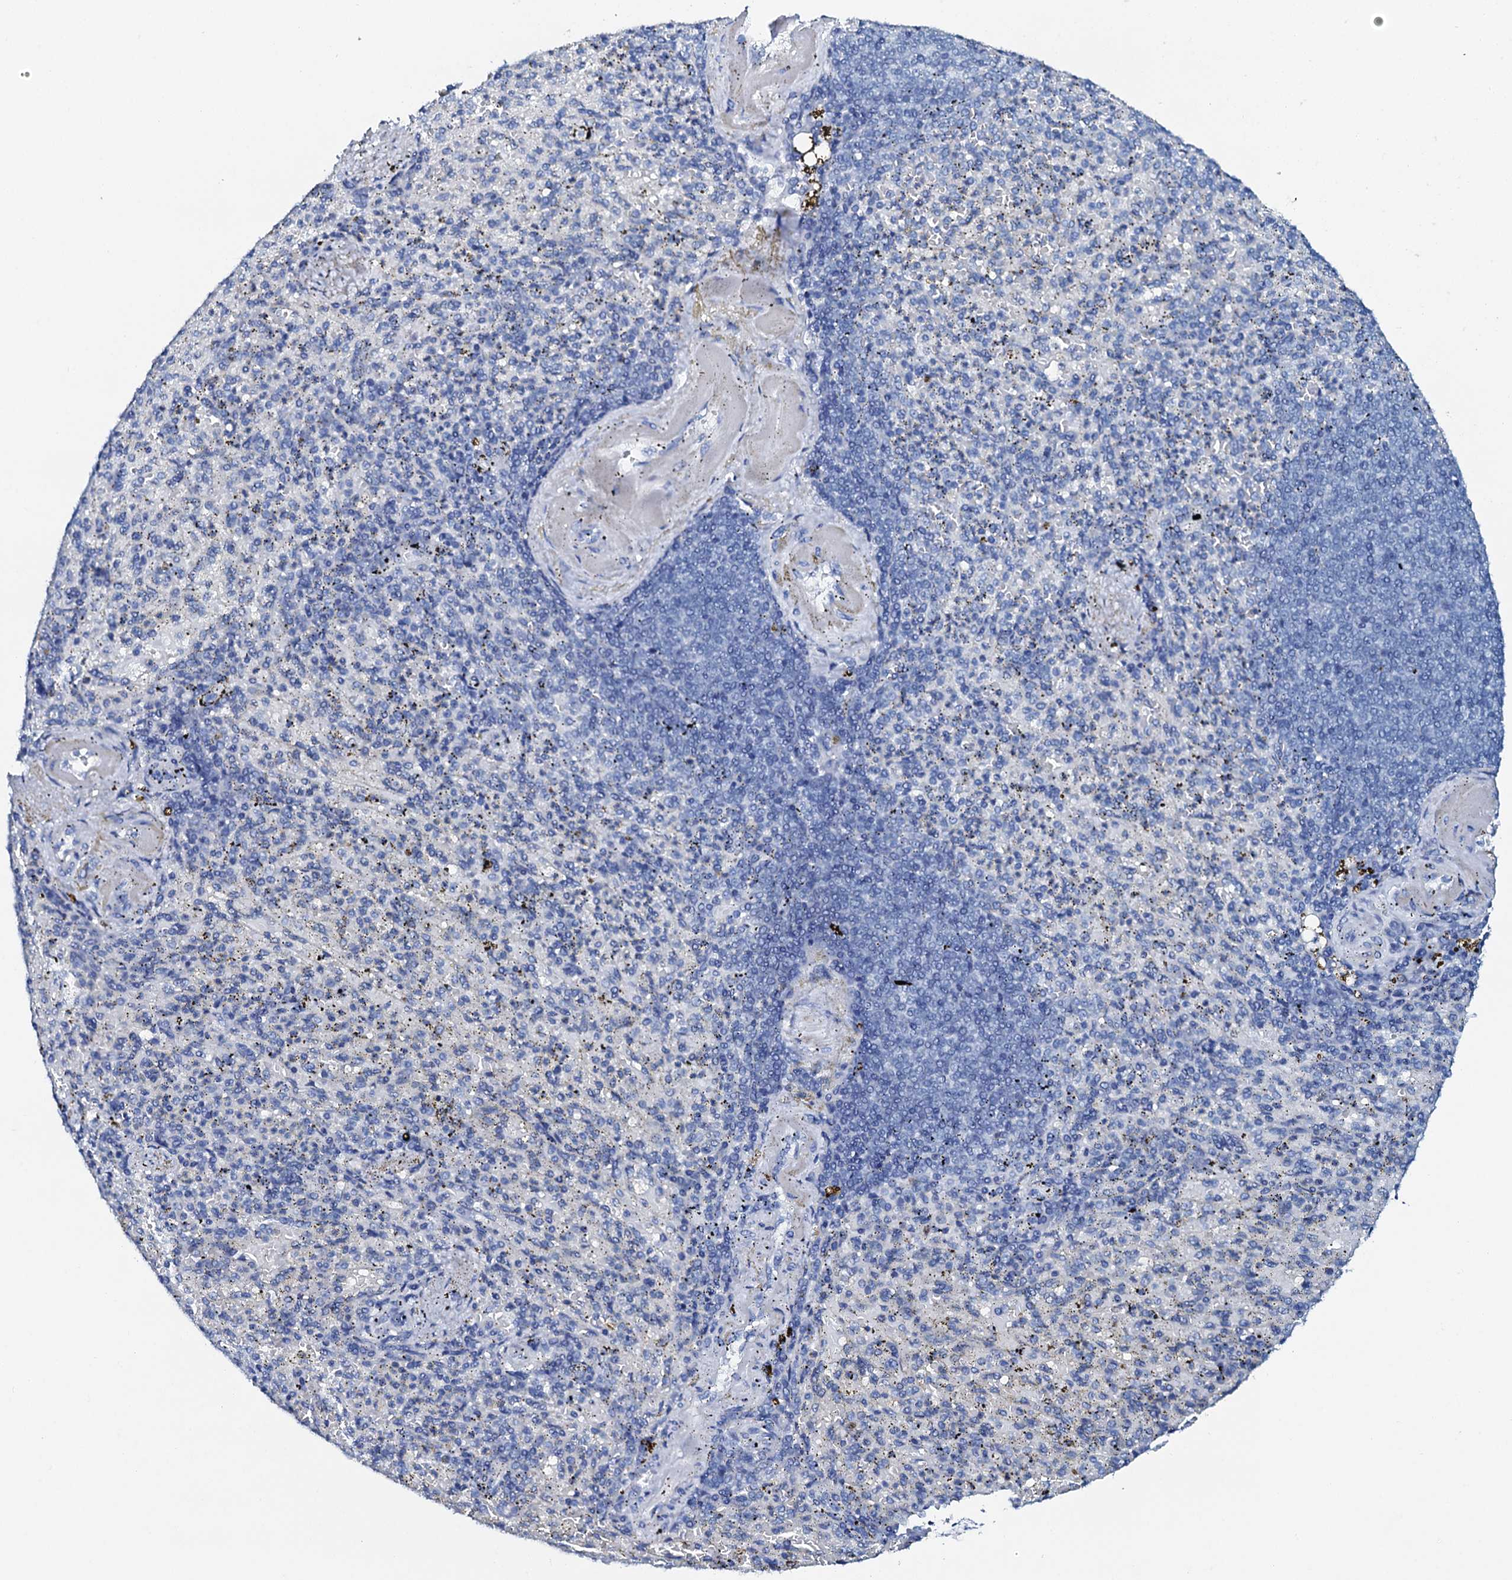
{"staining": {"intensity": "negative", "quantity": "none", "location": "none"}, "tissue": "spleen", "cell_type": "Cells in red pulp", "image_type": "normal", "snomed": [{"axis": "morphology", "description": "Normal tissue, NOS"}, {"axis": "topography", "description": "Spleen"}], "caption": "An IHC micrograph of normal spleen is shown. There is no staining in cells in red pulp of spleen.", "gene": "AMER2", "patient": {"sex": "female", "age": 74}}